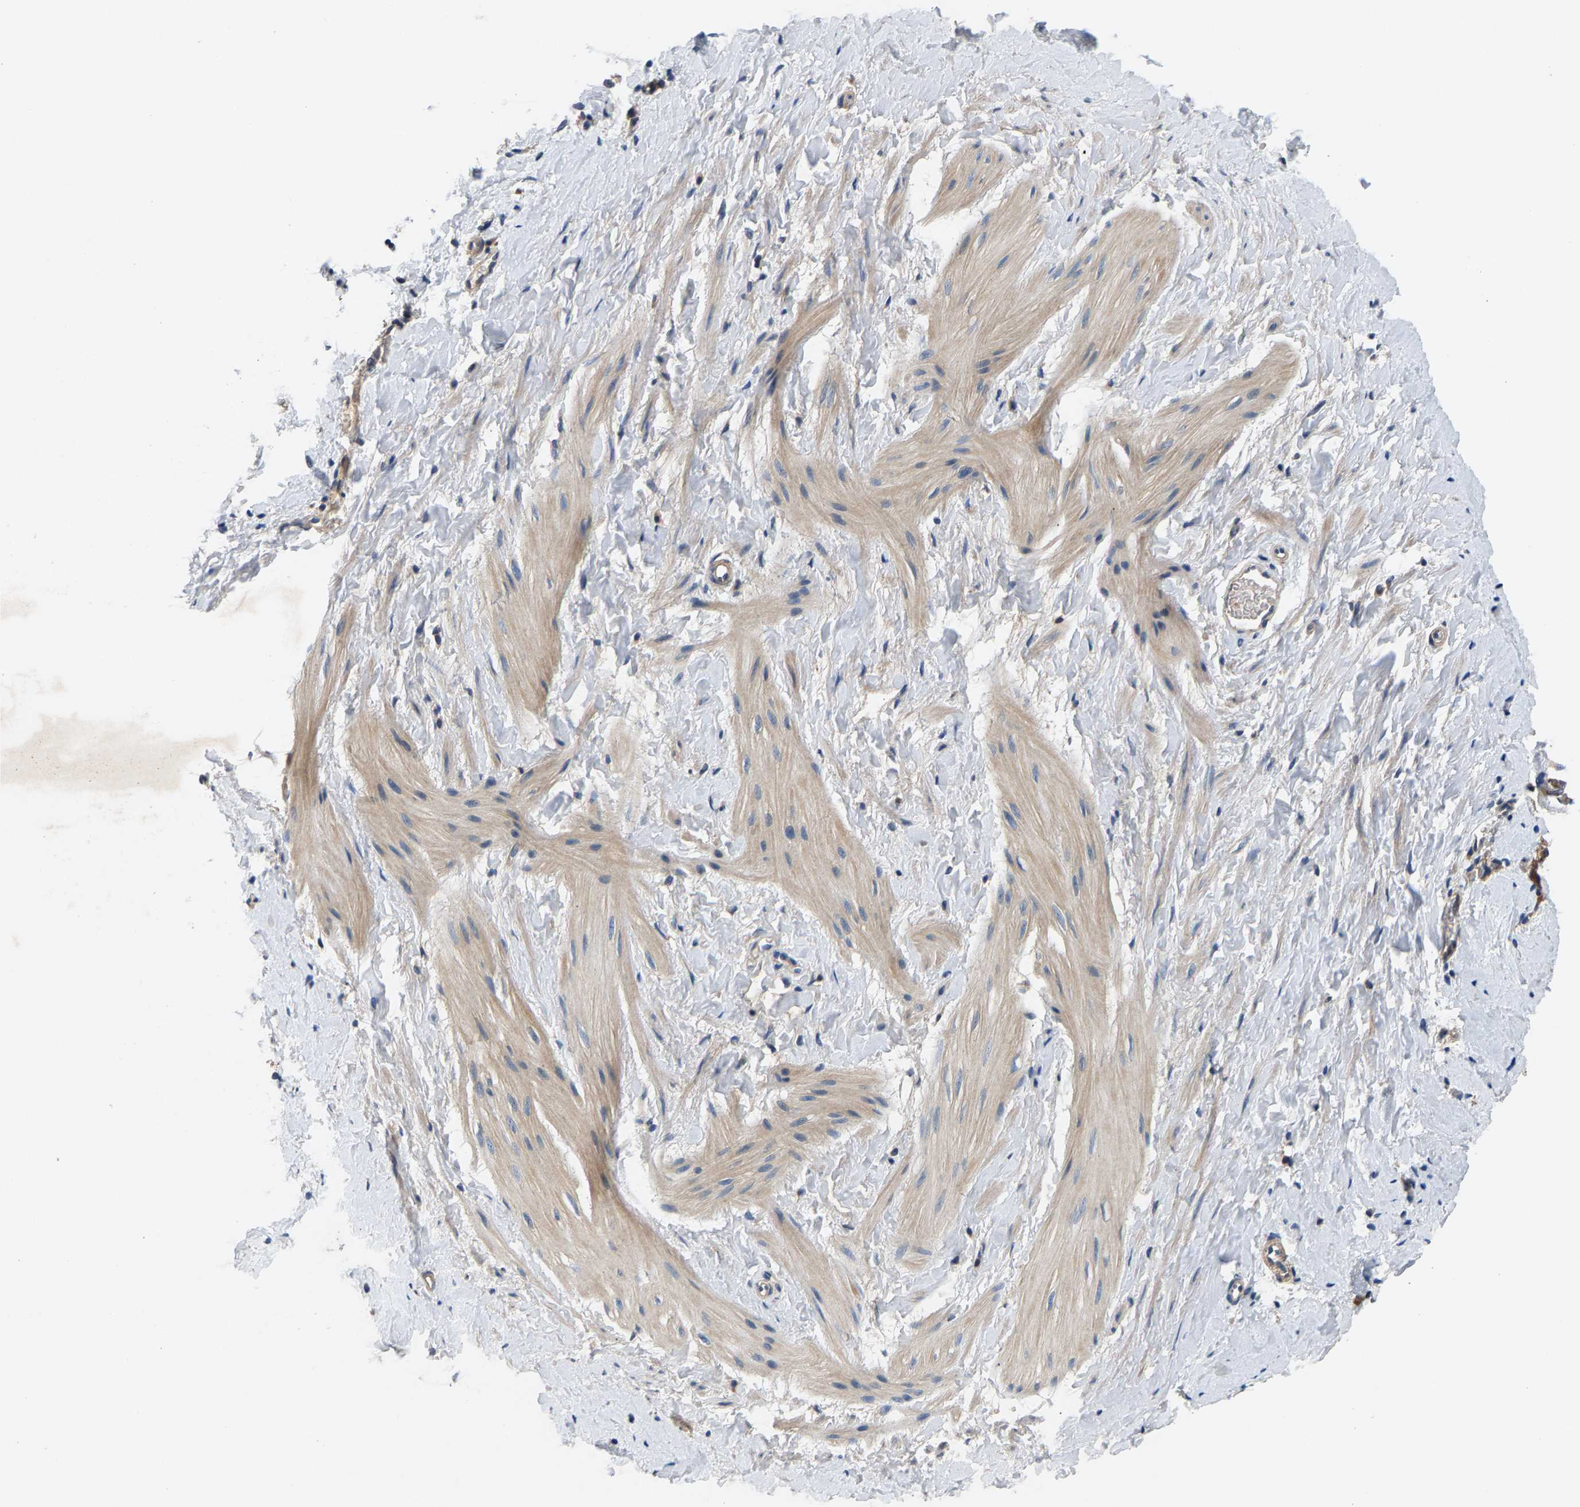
{"staining": {"intensity": "weak", "quantity": ">75%", "location": "cytoplasmic/membranous"}, "tissue": "smooth muscle", "cell_type": "Smooth muscle cells", "image_type": "normal", "snomed": [{"axis": "morphology", "description": "Normal tissue, NOS"}, {"axis": "topography", "description": "Smooth muscle"}], "caption": "High-magnification brightfield microscopy of benign smooth muscle stained with DAB (brown) and counterstained with hematoxylin (blue). smooth muscle cells exhibit weak cytoplasmic/membranous staining is seen in approximately>75% of cells.", "gene": "NT5C", "patient": {"sex": "male", "age": 16}}